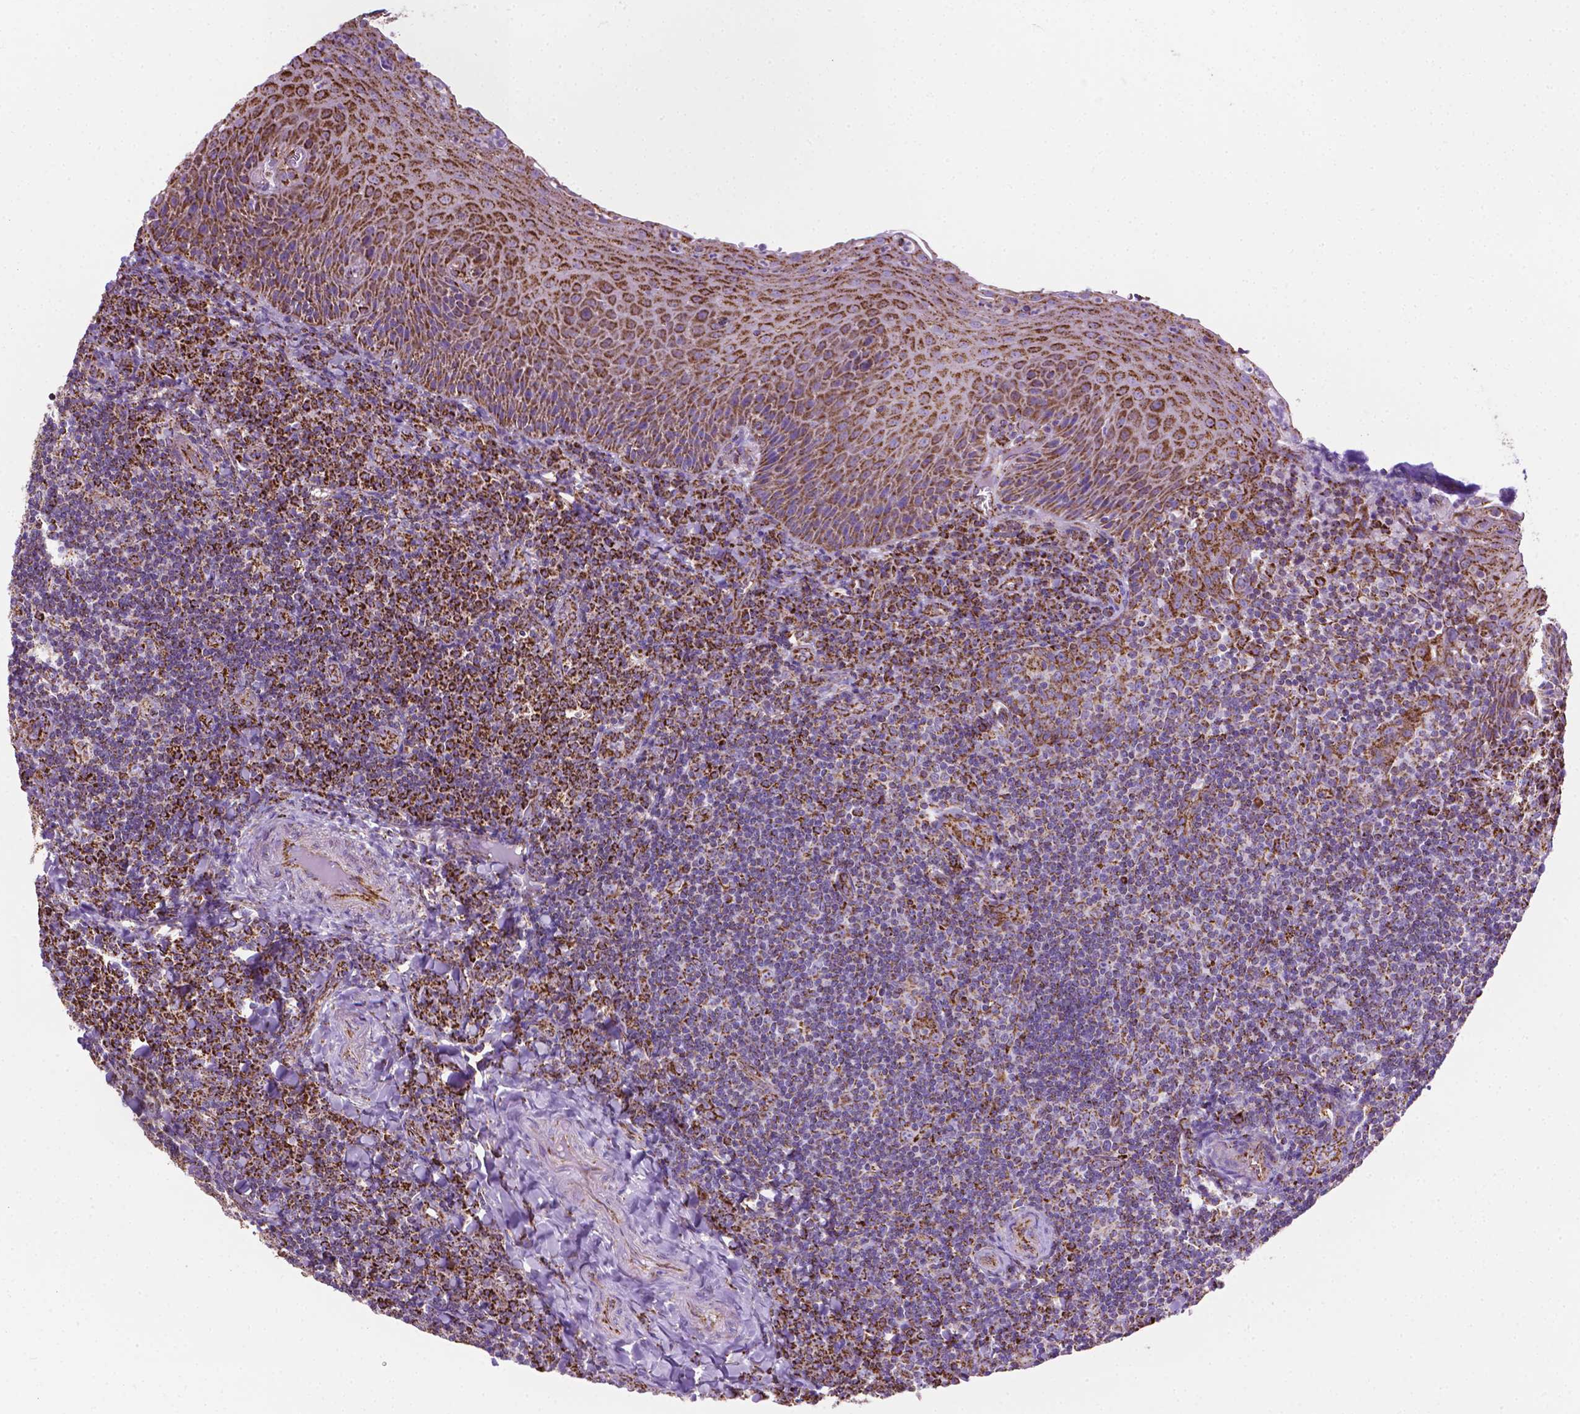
{"staining": {"intensity": "strong", "quantity": ">75%", "location": "cytoplasmic/membranous"}, "tissue": "tonsil", "cell_type": "Germinal center cells", "image_type": "normal", "snomed": [{"axis": "morphology", "description": "Normal tissue, NOS"}, {"axis": "morphology", "description": "Inflammation, NOS"}, {"axis": "topography", "description": "Tonsil"}], "caption": "This micrograph displays immunohistochemistry (IHC) staining of benign human tonsil, with high strong cytoplasmic/membranous expression in approximately >75% of germinal center cells.", "gene": "RMDN3", "patient": {"sex": "female", "age": 31}}